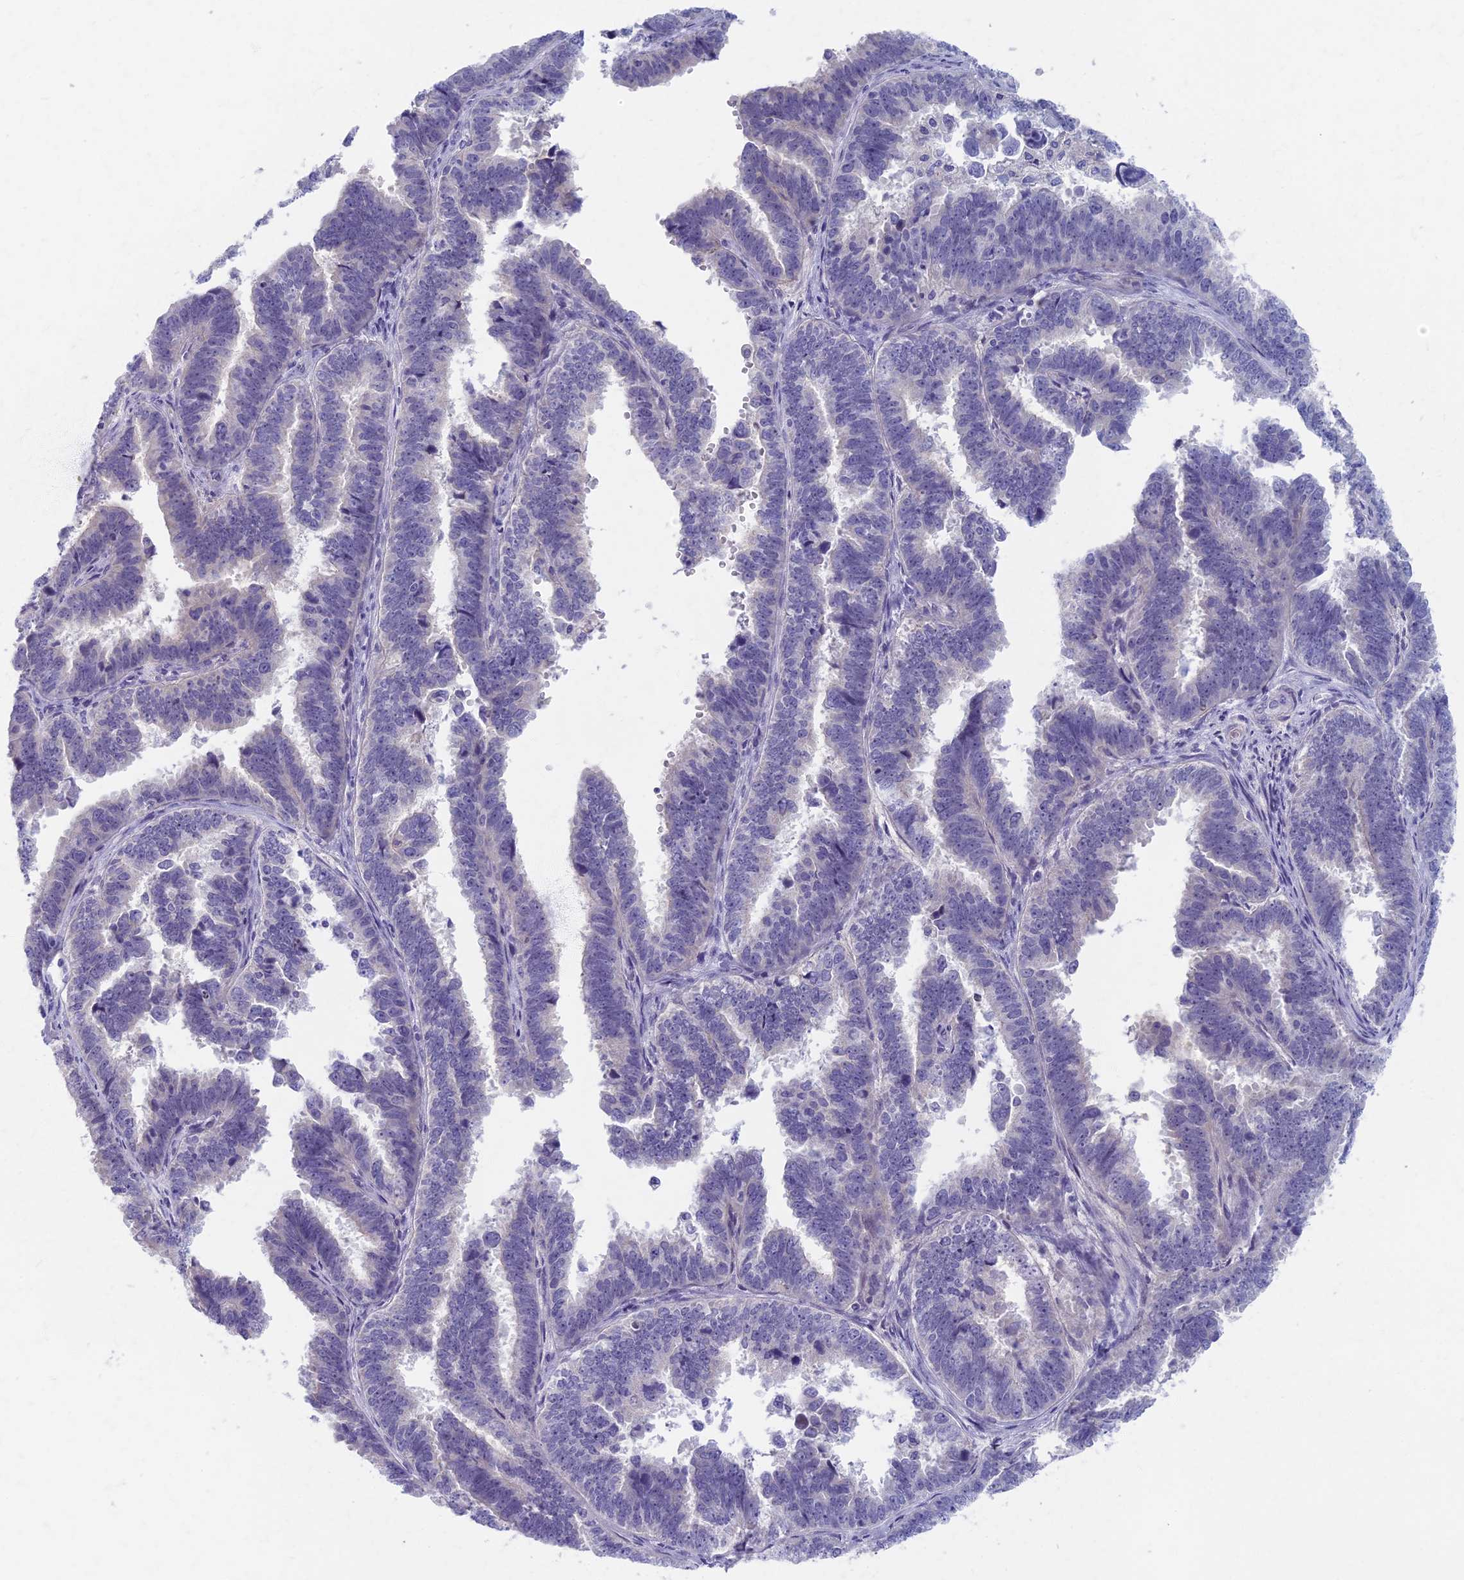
{"staining": {"intensity": "negative", "quantity": "none", "location": "none"}, "tissue": "endometrial cancer", "cell_type": "Tumor cells", "image_type": "cancer", "snomed": [{"axis": "morphology", "description": "Adenocarcinoma, NOS"}, {"axis": "topography", "description": "Endometrium"}], "caption": "The histopathology image exhibits no significant positivity in tumor cells of endometrial cancer (adenocarcinoma). The staining is performed using DAB brown chromogen with nuclei counter-stained in using hematoxylin.", "gene": "AP4E1", "patient": {"sex": "female", "age": 75}}